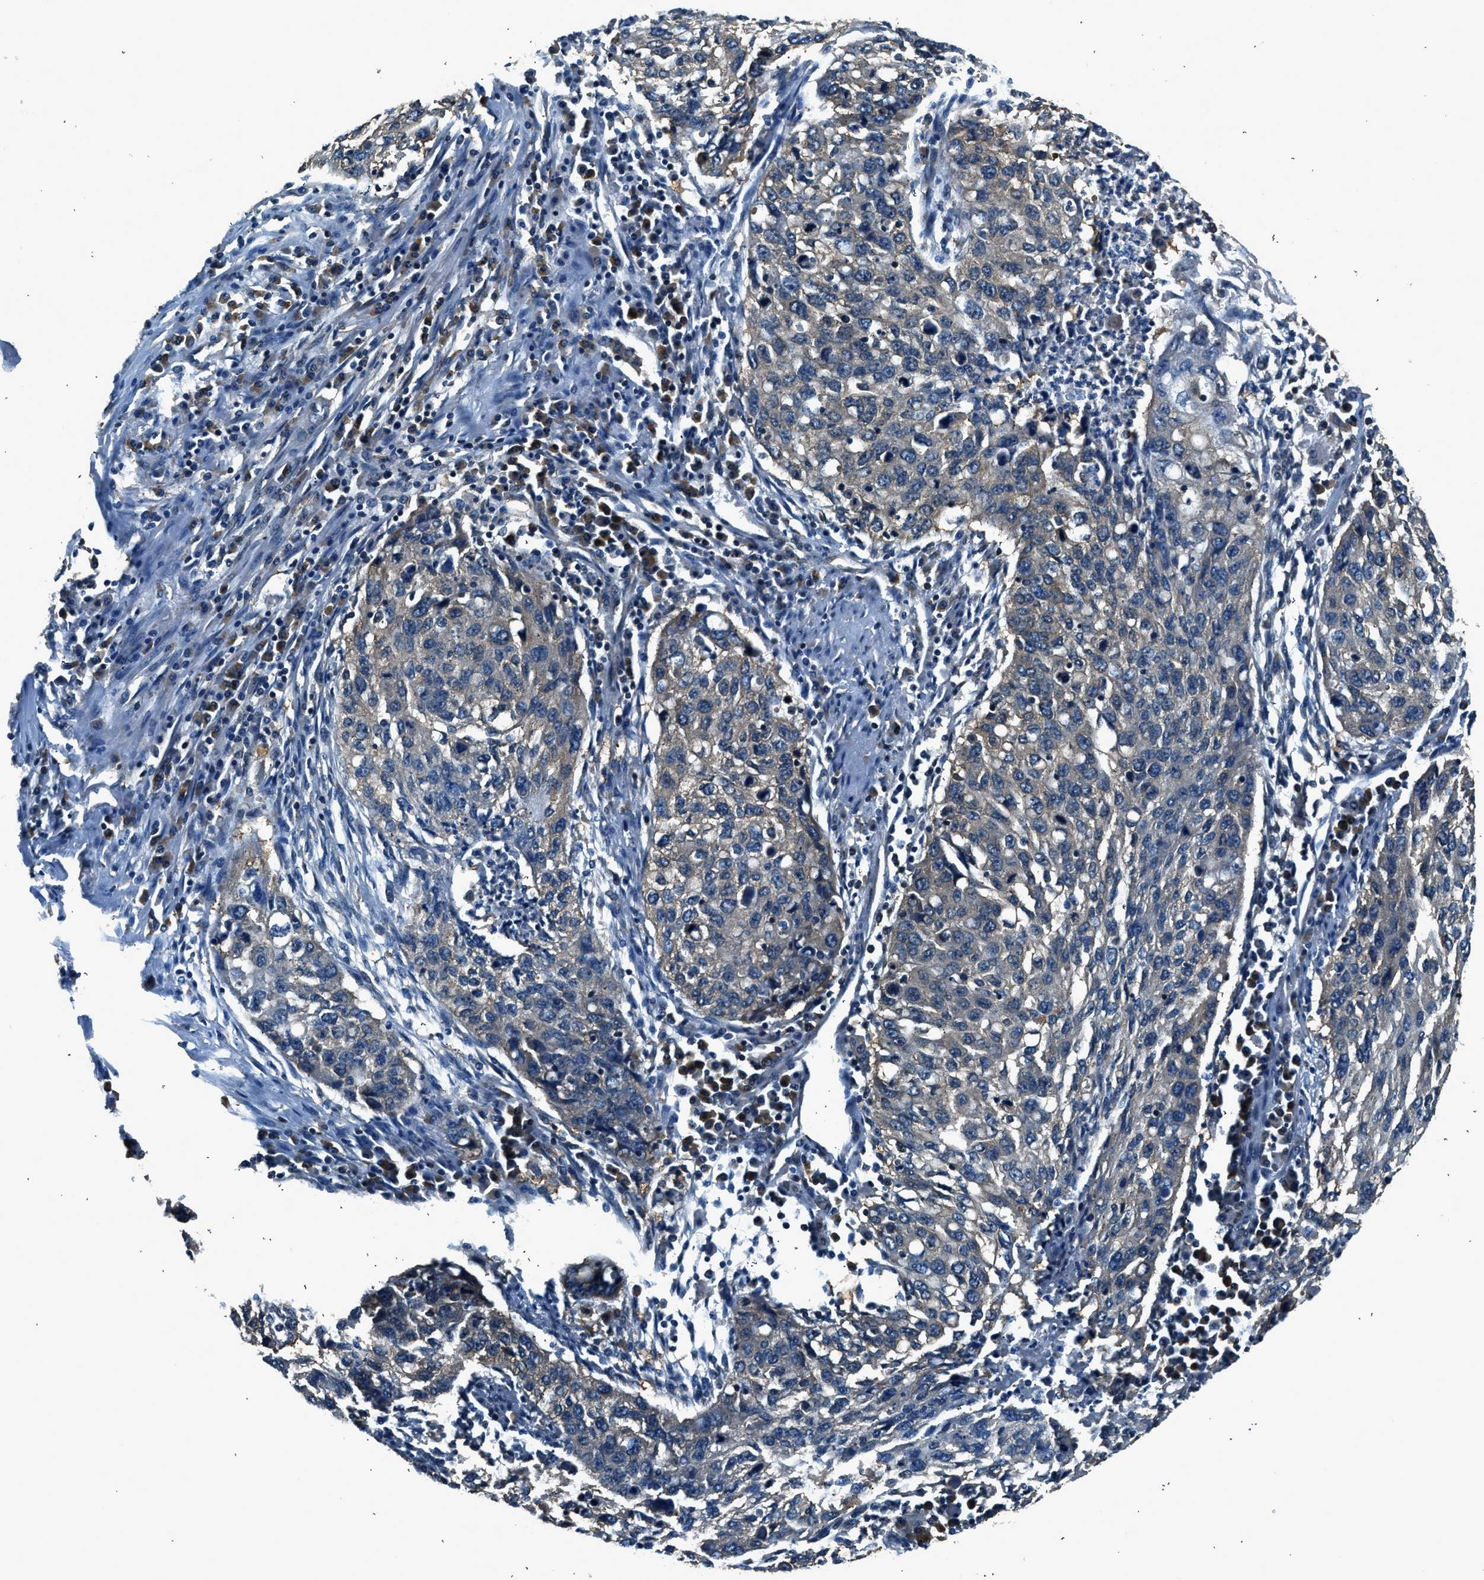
{"staining": {"intensity": "weak", "quantity": "<25%", "location": "cytoplasmic/membranous"}, "tissue": "lung cancer", "cell_type": "Tumor cells", "image_type": "cancer", "snomed": [{"axis": "morphology", "description": "Squamous cell carcinoma, NOS"}, {"axis": "topography", "description": "Lung"}], "caption": "This is an IHC micrograph of human lung cancer. There is no staining in tumor cells.", "gene": "ARFGAP2", "patient": {"sex": "female", "age": 63}}